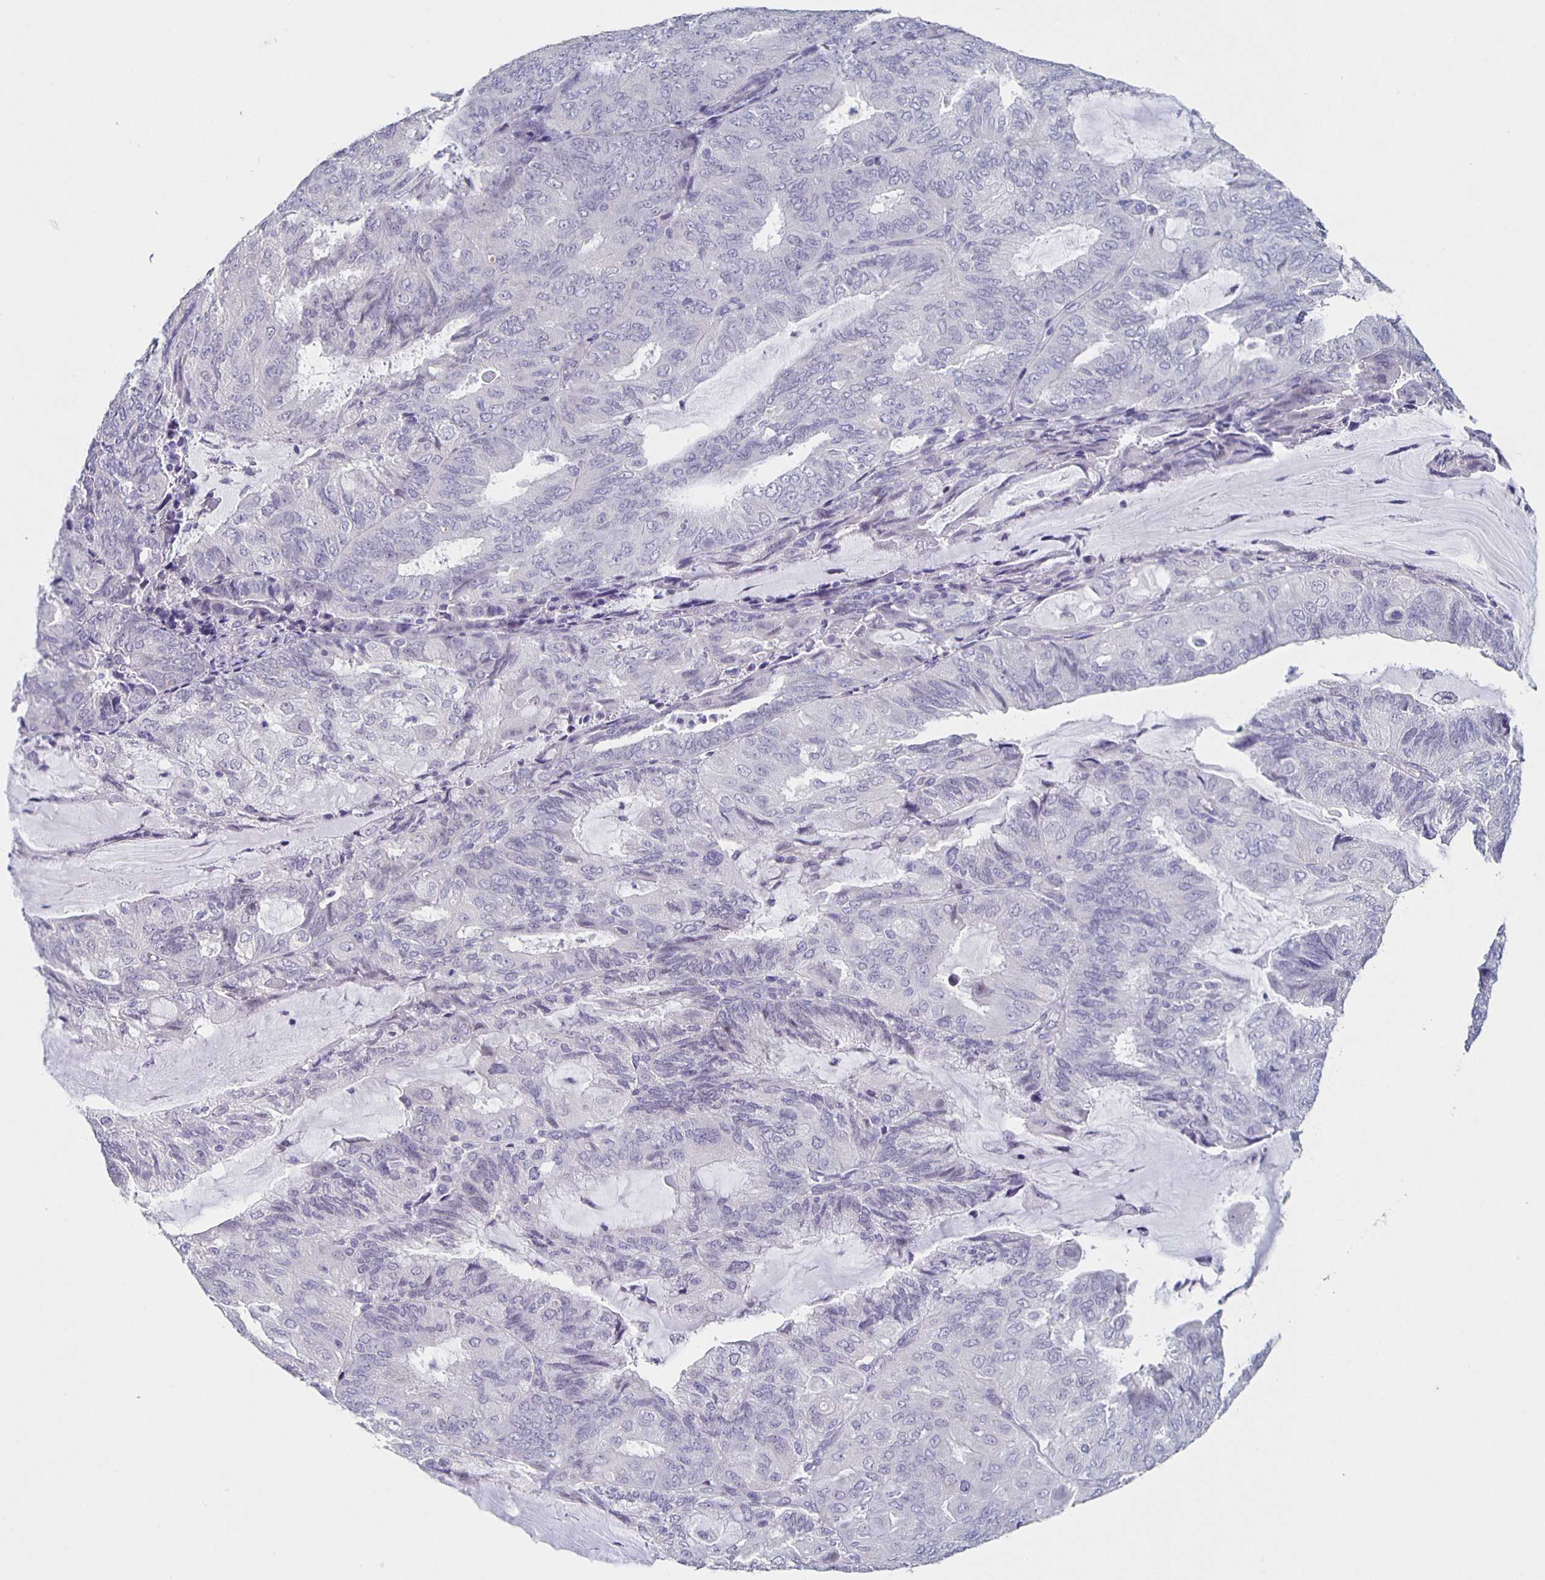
{"staining": {"intensity": "negative", "quantity": "none", "location": "none"}, "tissue": "endometrial cancer", "cell_type": "Tumor cells", "image_type": "cancer", "snomed": [{"axis": "morphology", "description": "Adenocarcinoma, NOS"}, {"axis": "topography", "description": "Endometrium"}], "caption": "Immunohistochemical staining of endometrial cancer (adenocarcinoma) displays no significant positivity in tumor cells. (DAB (3,3'-diaminobenzidine) IHC, high magnification).", "gene": "CARNS1", "patient": {"sex": "female", "age": 81}}